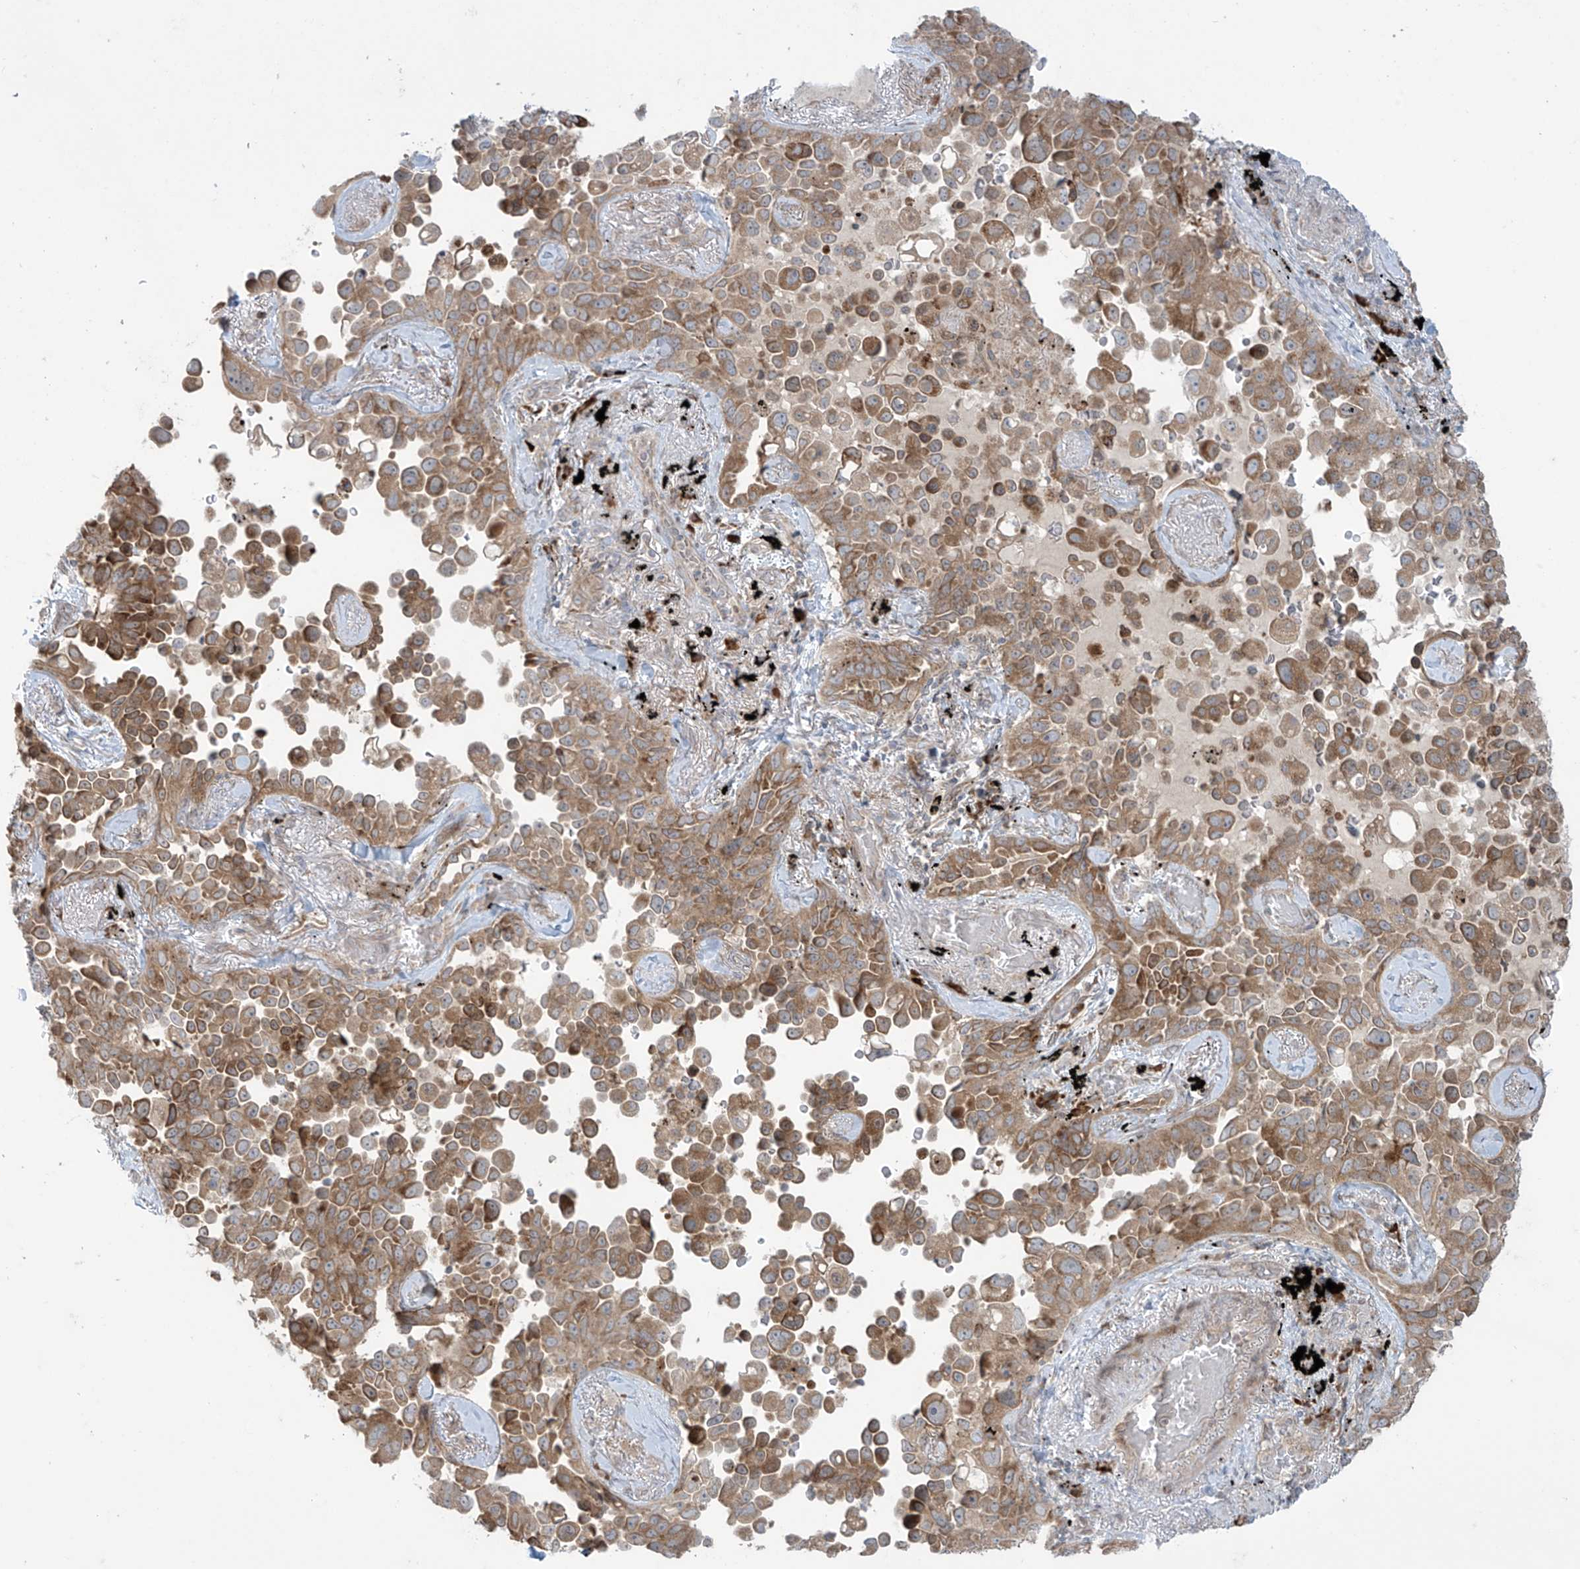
{"staining": {"intensity": "moderate", "quantity": ">75%", "location": "cytoplasmic/membranous"}, "tissue": "lung cancer", "cell_type": "Tumor cells", "image_type": "cancer", "snomed": [{"axis": "morphology", "description": "Adenocarcinoma, NOS"}, {"axis": "topography", "description": "Lung"}], "caption": "A high-resolution histopathology image shows IHC staining of lung cancer (adenocarcinoma), which reveals moderate cytoplasmic/membranous positivity in about >75% of tumor cells.", "gene": "PPAT", "patient": {"sex": "female", "age": 67}}